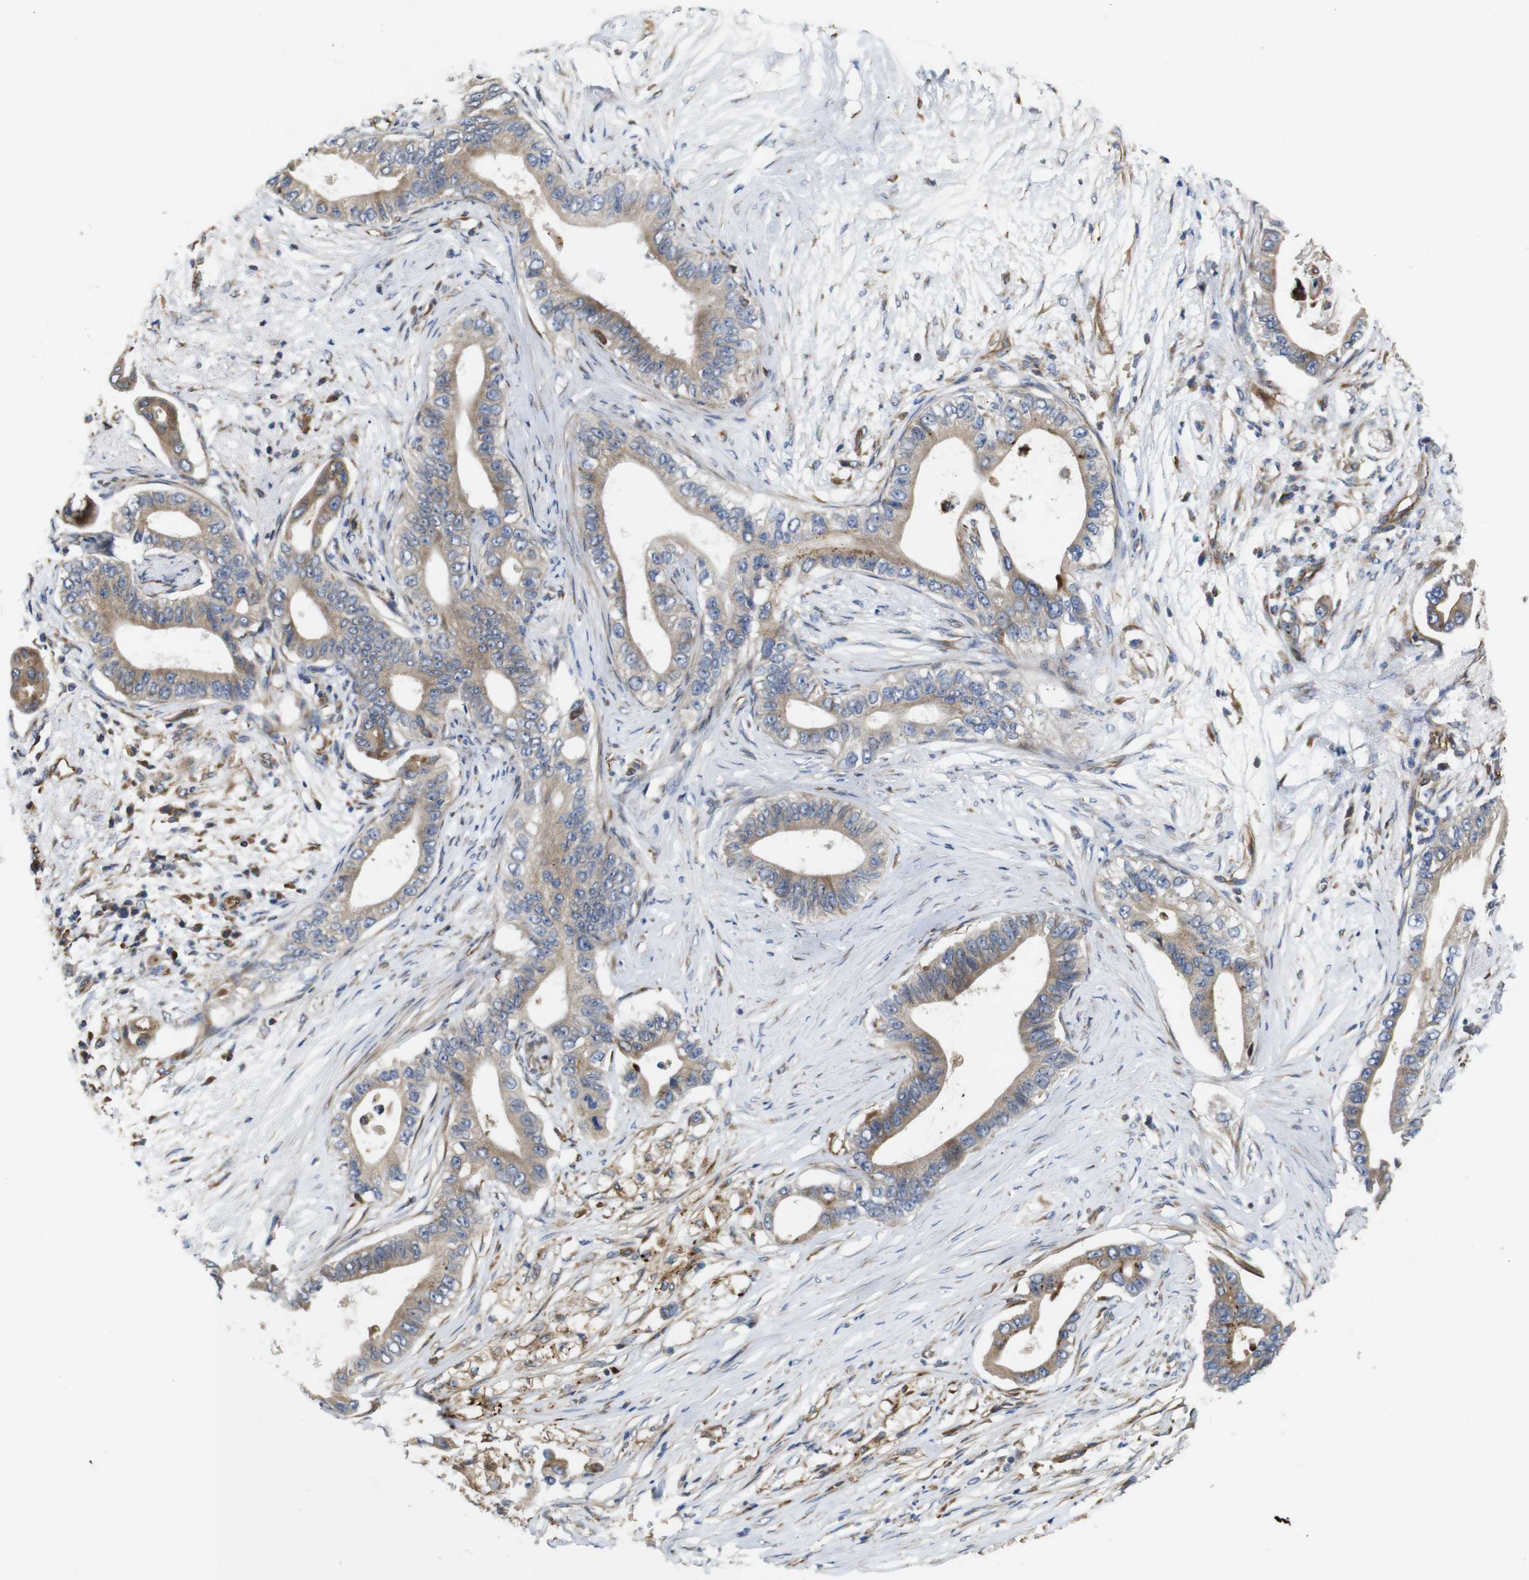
{"staining": {"intensity": "moderate", "quantity": ">75%", "location": "cytoplasmic/membranous"}, "tissue": "pancreatic cancer", "cell_type": "Tumor cells", "image_type": "cancer", "snomed": [{"axis": "morphology", "description": "Adenocarcinoma, NOS"}, {"axis": "topography", "description": "Pancreas"}], "caption": "This is an image of immunohistochemistry staining of pancreatic cancer, which shows moderate expression in the cytoplasmic/membranous of tumor cells.", "gene": "POMK", "patient": {"sex": "male", "age": 77}}